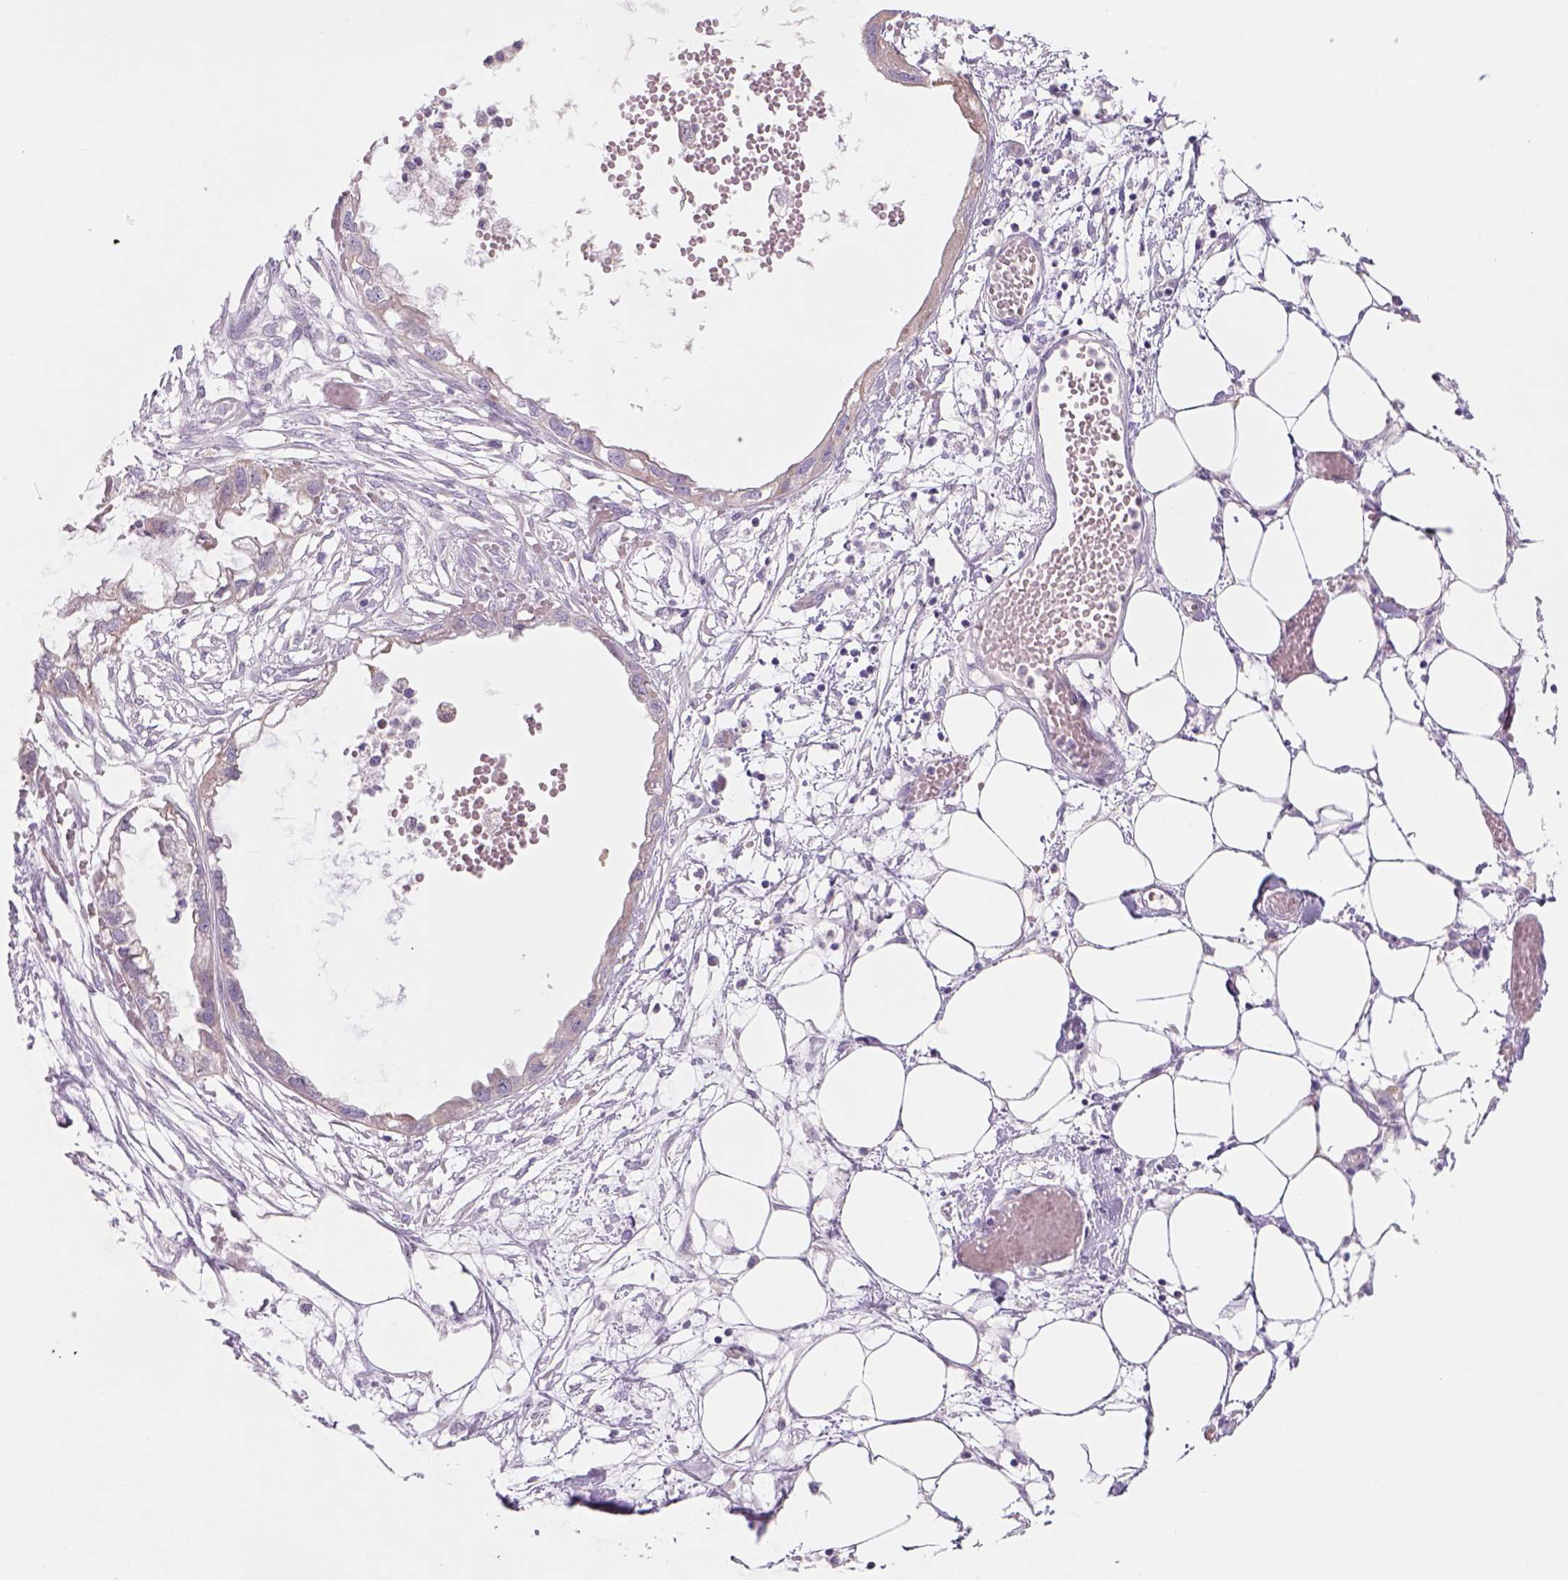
{"staining": {"intensity": "weak", "quantity": "25%-75%", "location": "cytoplasmic/membranous"}, "tissue": "endometrial cancer", "cell_type": "Tumor cells", "image_type": "cancer", "snomed": [{"axis": "morphology", "description": "Adenocarcinoma, NOS"}, {"axis": "morphology", "description": "Adenocarcinoma, metastatic, NOS"}, {"axis": "topography", "description": "Adipose tissue"}, {"axis": "topography", "description": "Endometrium"}], "caption": "This micrograph shows IHC staining of human endometrial adenocarcinoma, with low weak cytoplasmic/membranous expression in approximately 25%-75% of tumor cells.", "gene": "ADGRV1", "patient": {"sex": "female", "age": 67}}